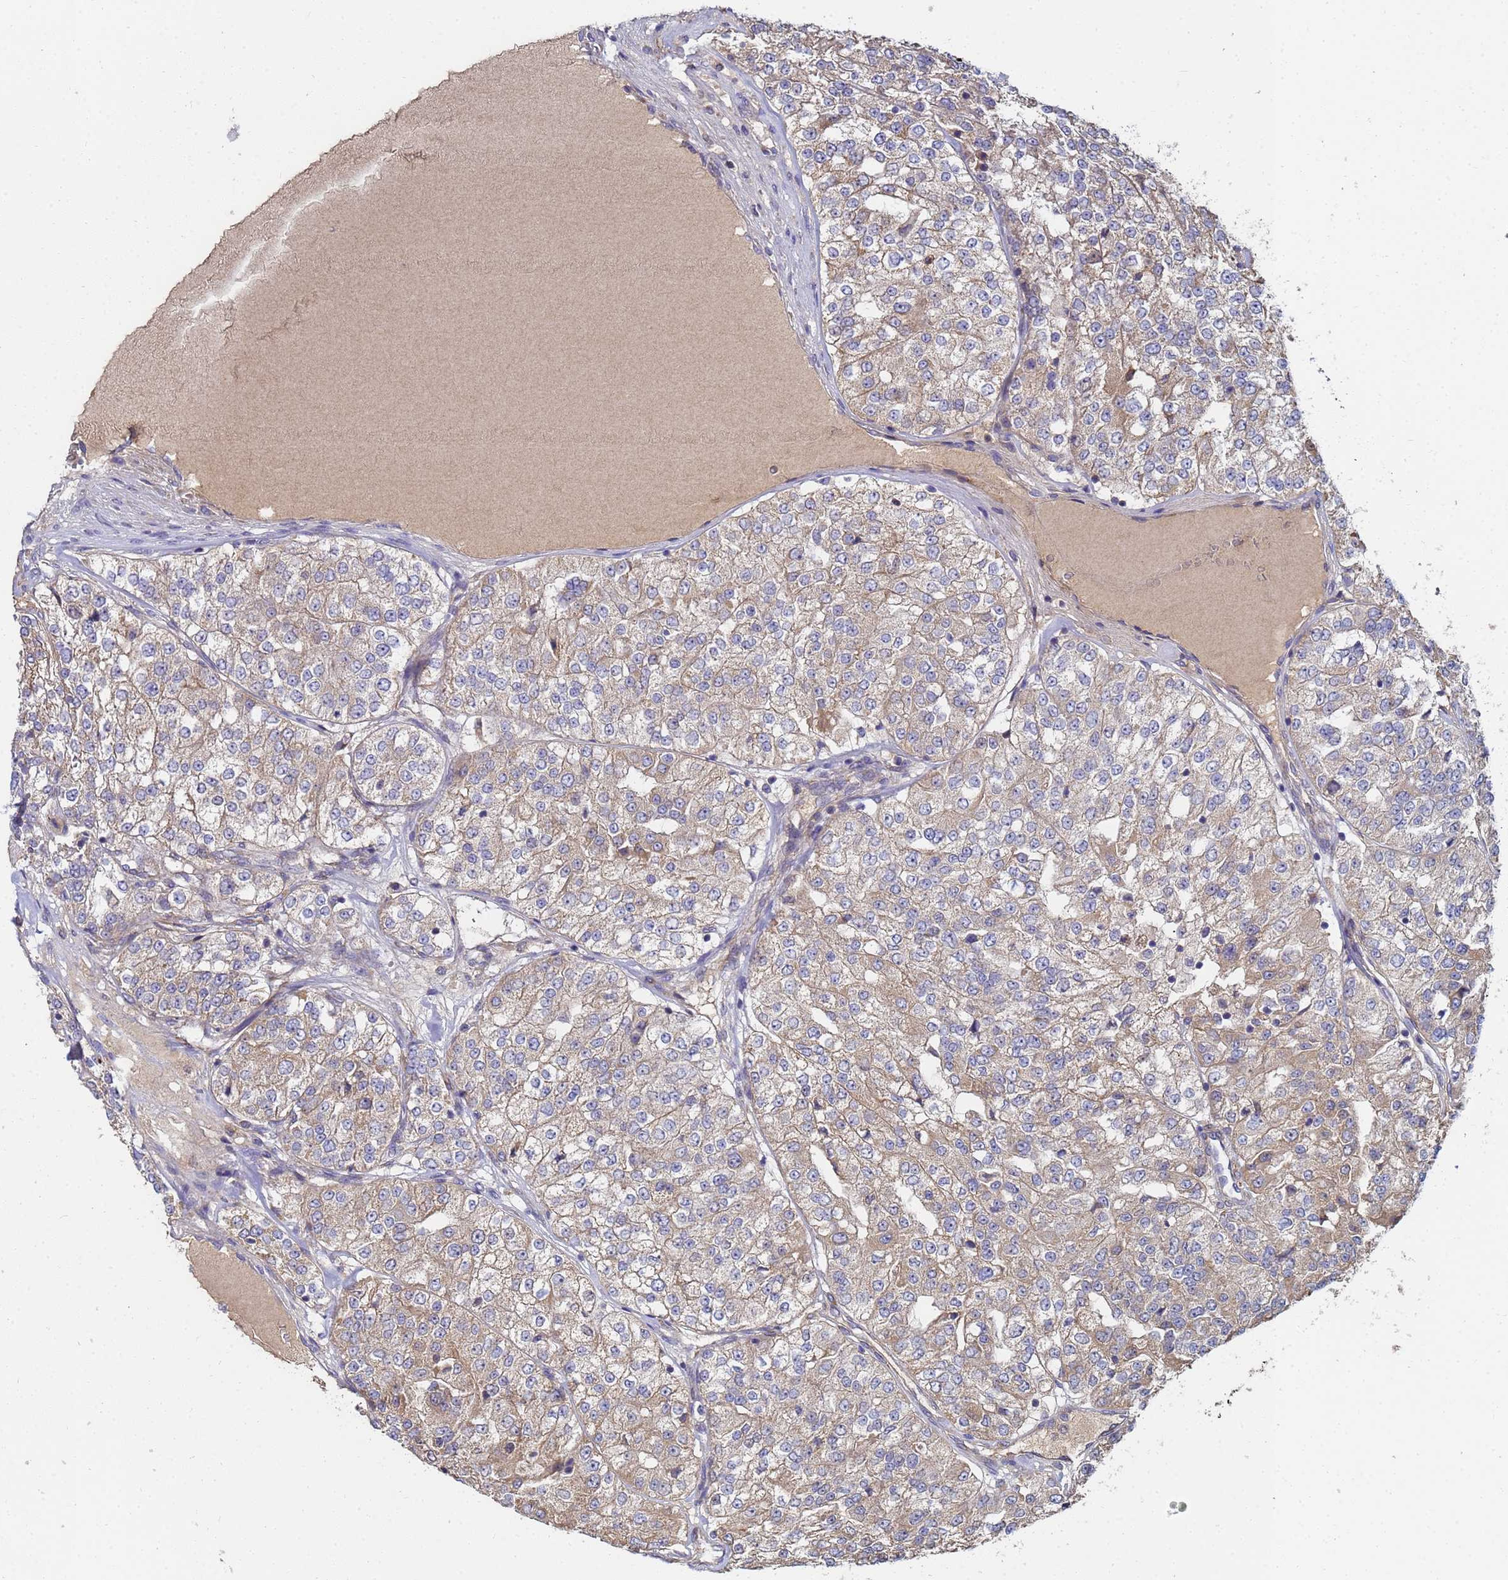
{"staining": {"intensity": "weak", "quantity": "25%-75%", "location": "cytoplasmic/membranous"}, "tissue": "renal cancer", "cell_type": "Tumor cells", "image_type": "cancer", "snomed": [{"axis": "morphology", "description": "Adenocarcinoma, NOS"}, {"axis": "topography", "description": "Kidney"}], "caption": "A brown stain labels weak cytoplasmic/membranous expression of a protein in adenocarcinoma (renal) tumor cells.", "gene": "C5orf34", "patient": {"sex": "female", "age": 63}}